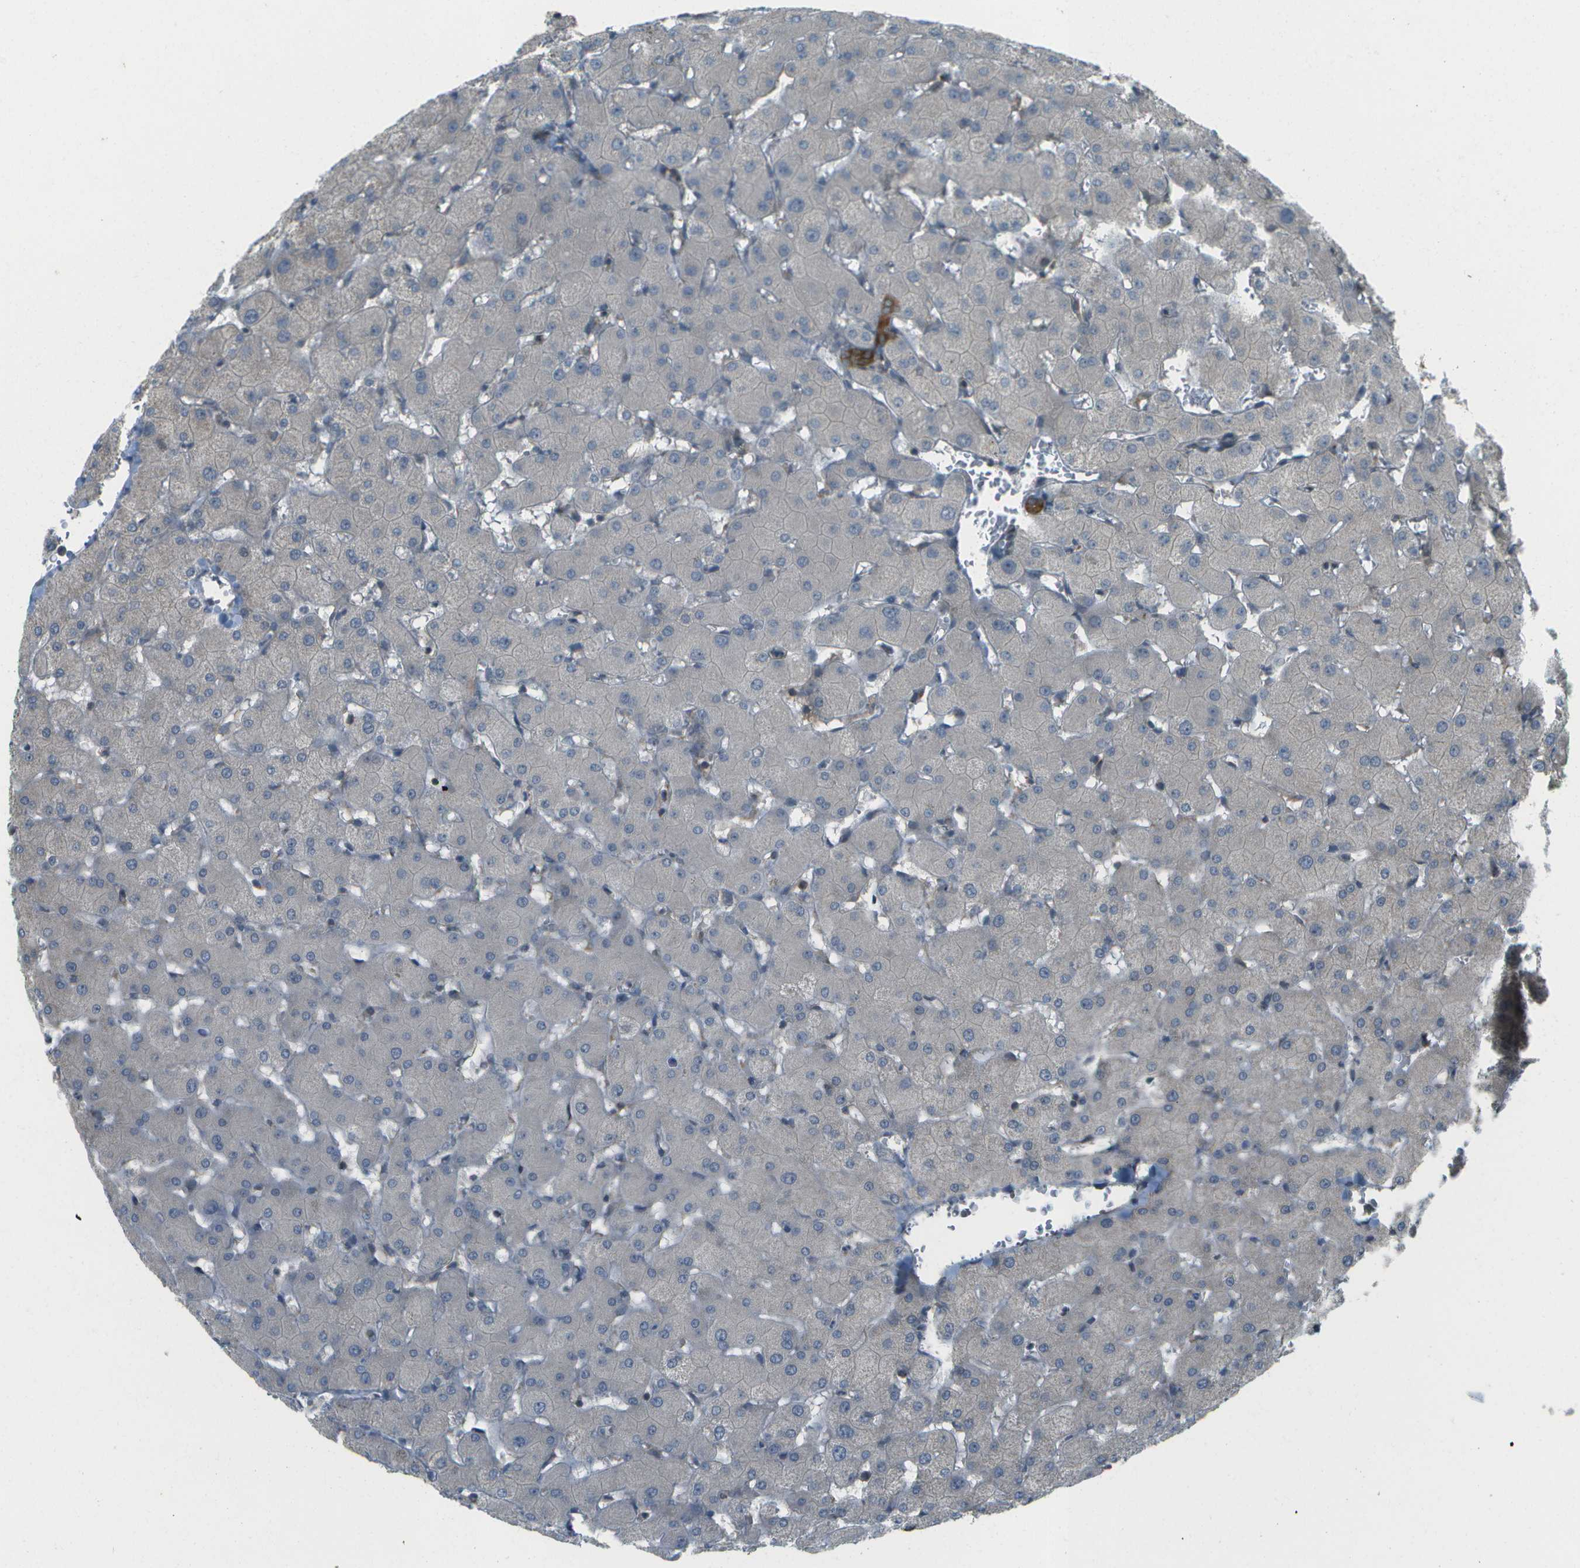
{"staining": {"intensity": "strong", "quantity": ">75%", "location": "cytoplasmic/membranous"}, "tissue": "liver", "cell_type": "Cholangiocytes", "image_type": "normal", "snomed": [{"axis": "morphology", "description": "Normal tissue, NOS"}, {"axis": "topography", "description": "Liver"}], "caption": "Protein staining reveals strong cytoplasmic/membranous expression in approximately >75% of cholangiocytes in benign liver.", "gene": "WNK2", "patient": {"sex": "female", "age": 63}}